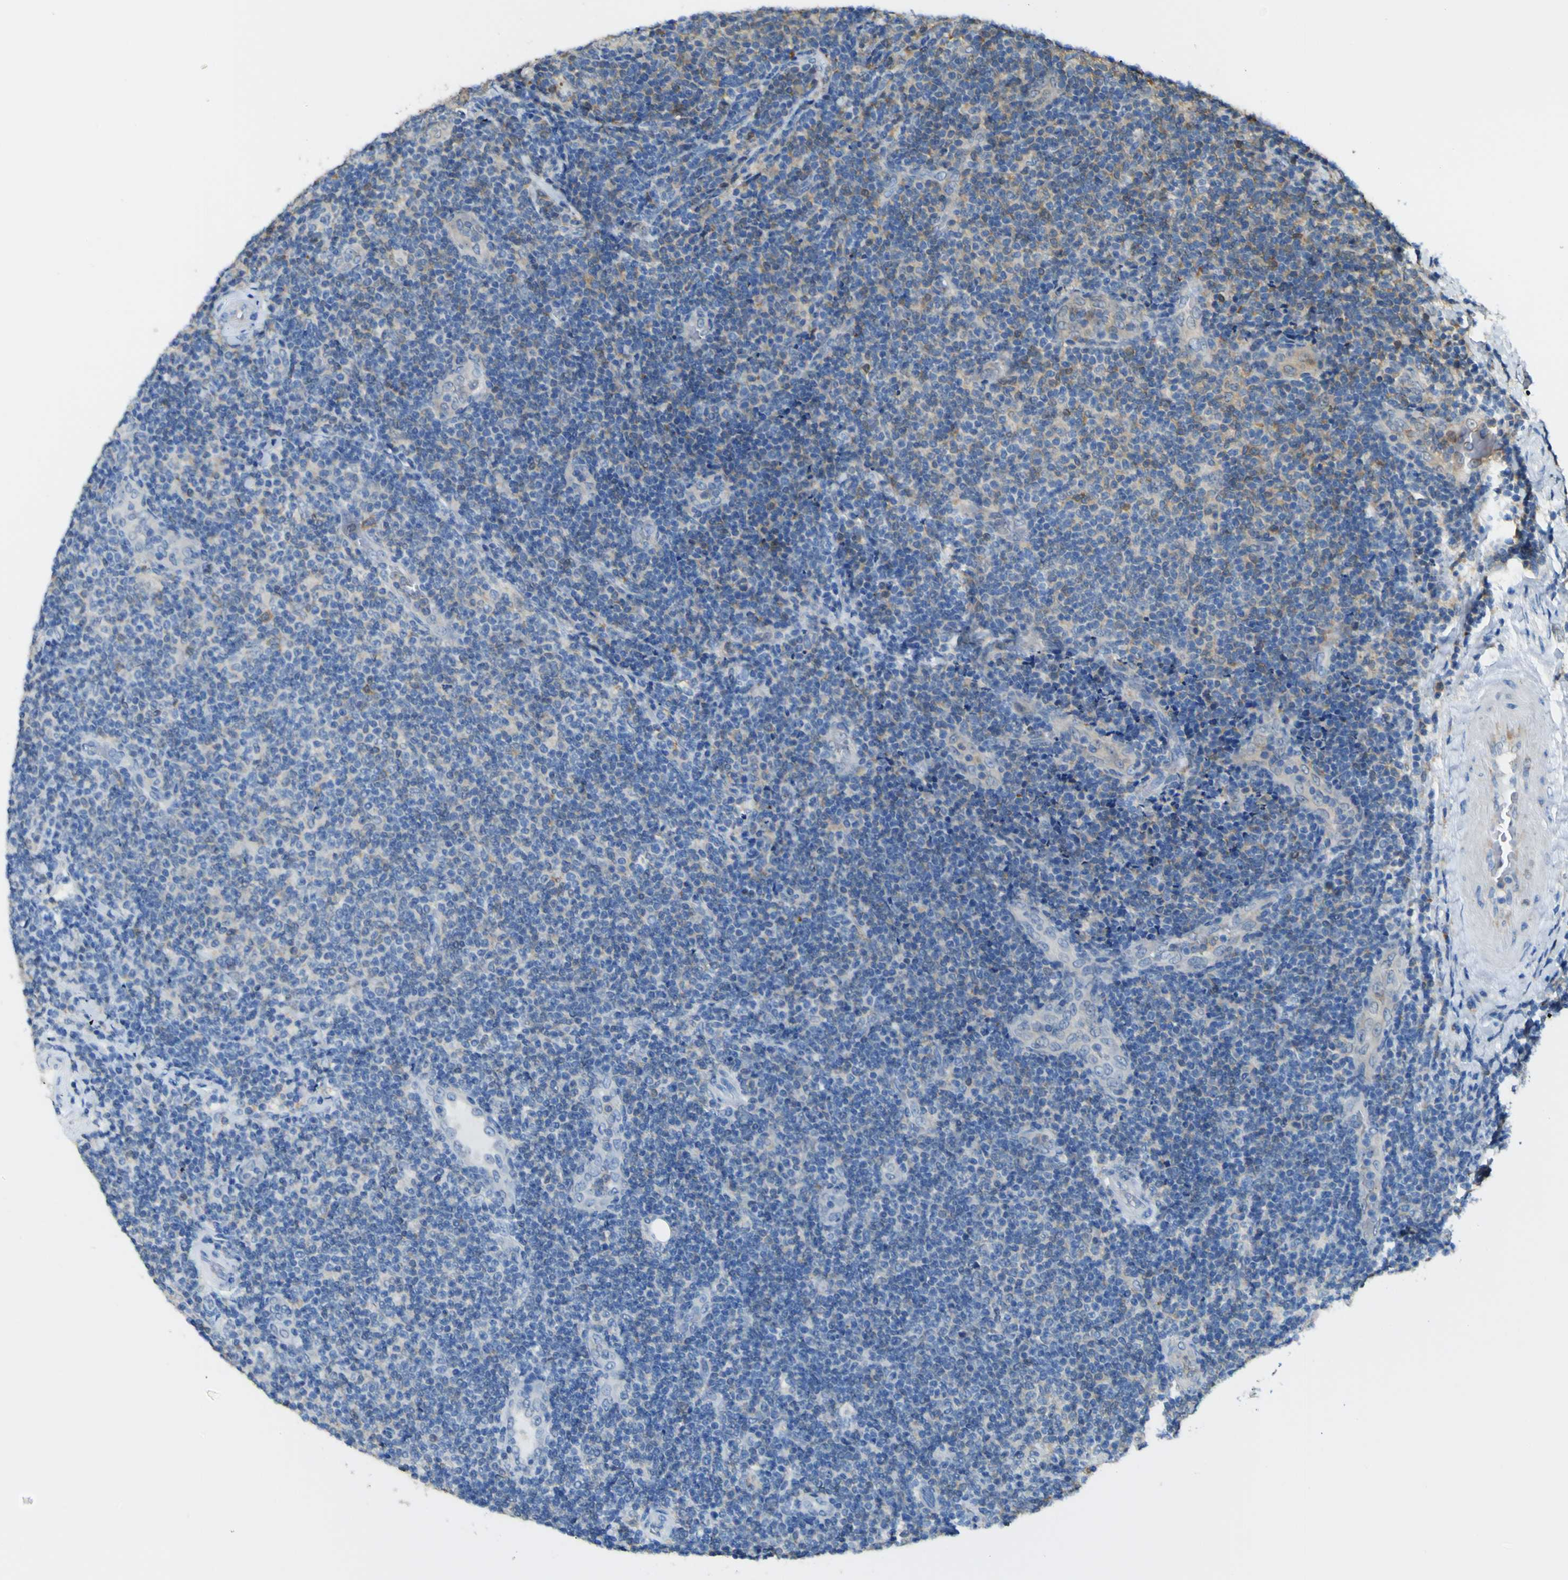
{"staining": {"intensity": "moderate", "quantity": "25%-75%", "location": "cytoplasmic/membranous"}, "tissue": "lymphoma", "cell_type": "Tumor cells", "image_type": "cancer", "snomed": [{"axis": "morphology", "description": "Malignant lymphoma, non-Hodgkin's type, Low grade"}, {"axis": "topography", "description": "Lymph node"}], "caption": "About 25%-75% of tumor cells in malignant lymphoma, non-Hodgkin's type (low-grade) show moderate cytoplasmic/membranous protein positivity as visualized by brown immunohistochemical staining.", "gene": "ABHD3", "patient": {"sex": "male", "age": 83}}